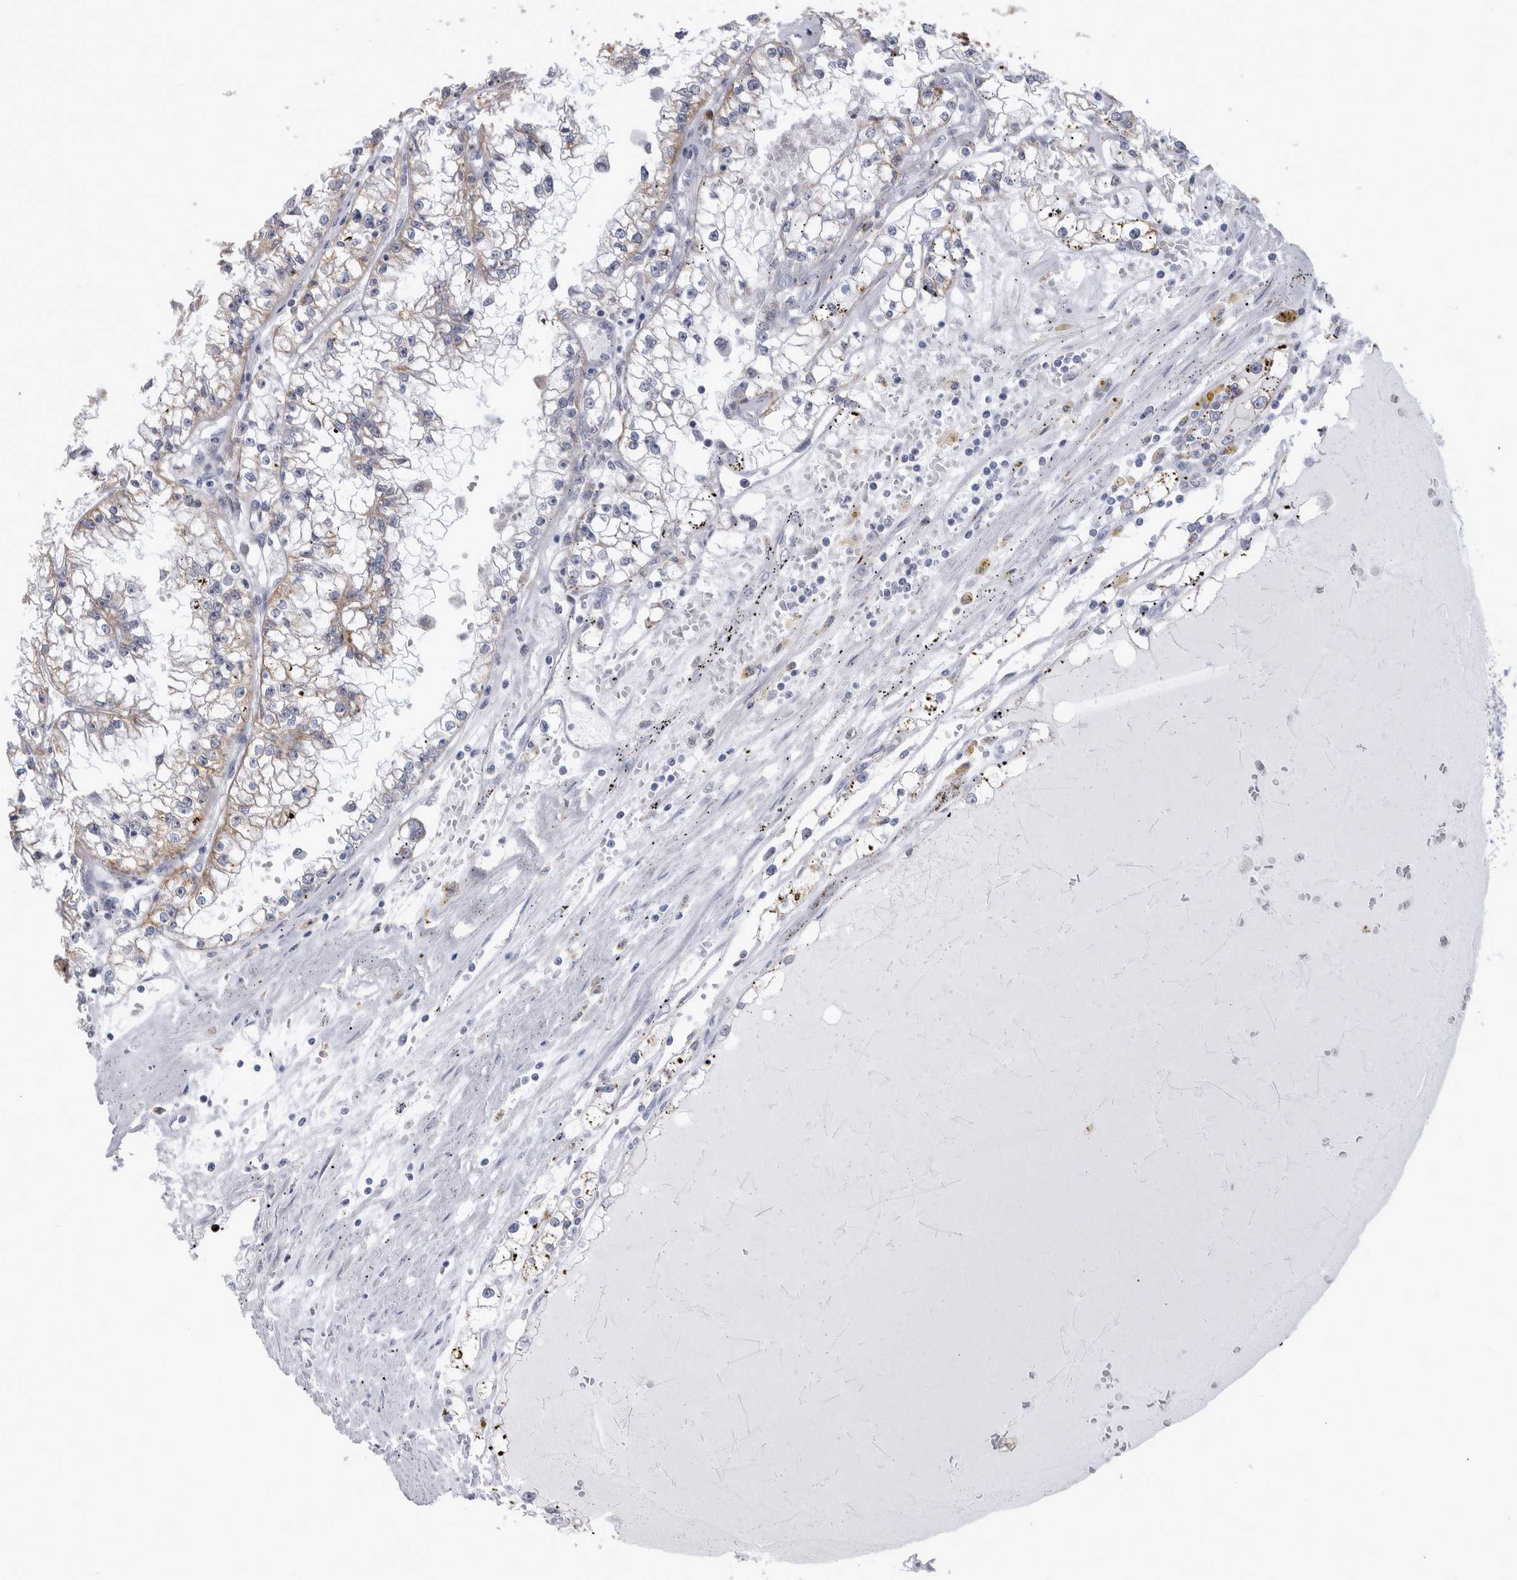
{"staining": {"intensity": "weak", "quantity": "<25%", "location": "cytoplasmic/membranous"}, "tissue": "renal cancer", "cell_type": "Tumor cells", "image_type": "cancer", "snomed": [{"axis": "morphology", "description": "Adenocarcinoma, NOS"}, {"axis": "topography", "description": "Kidney"}], "caption": "A histopathology image of human renal cancer (adenocarcinoma) is negative for staining in tumor cells.", "gene": "GATM", "patient": {"sex": "male", "age": 56}}